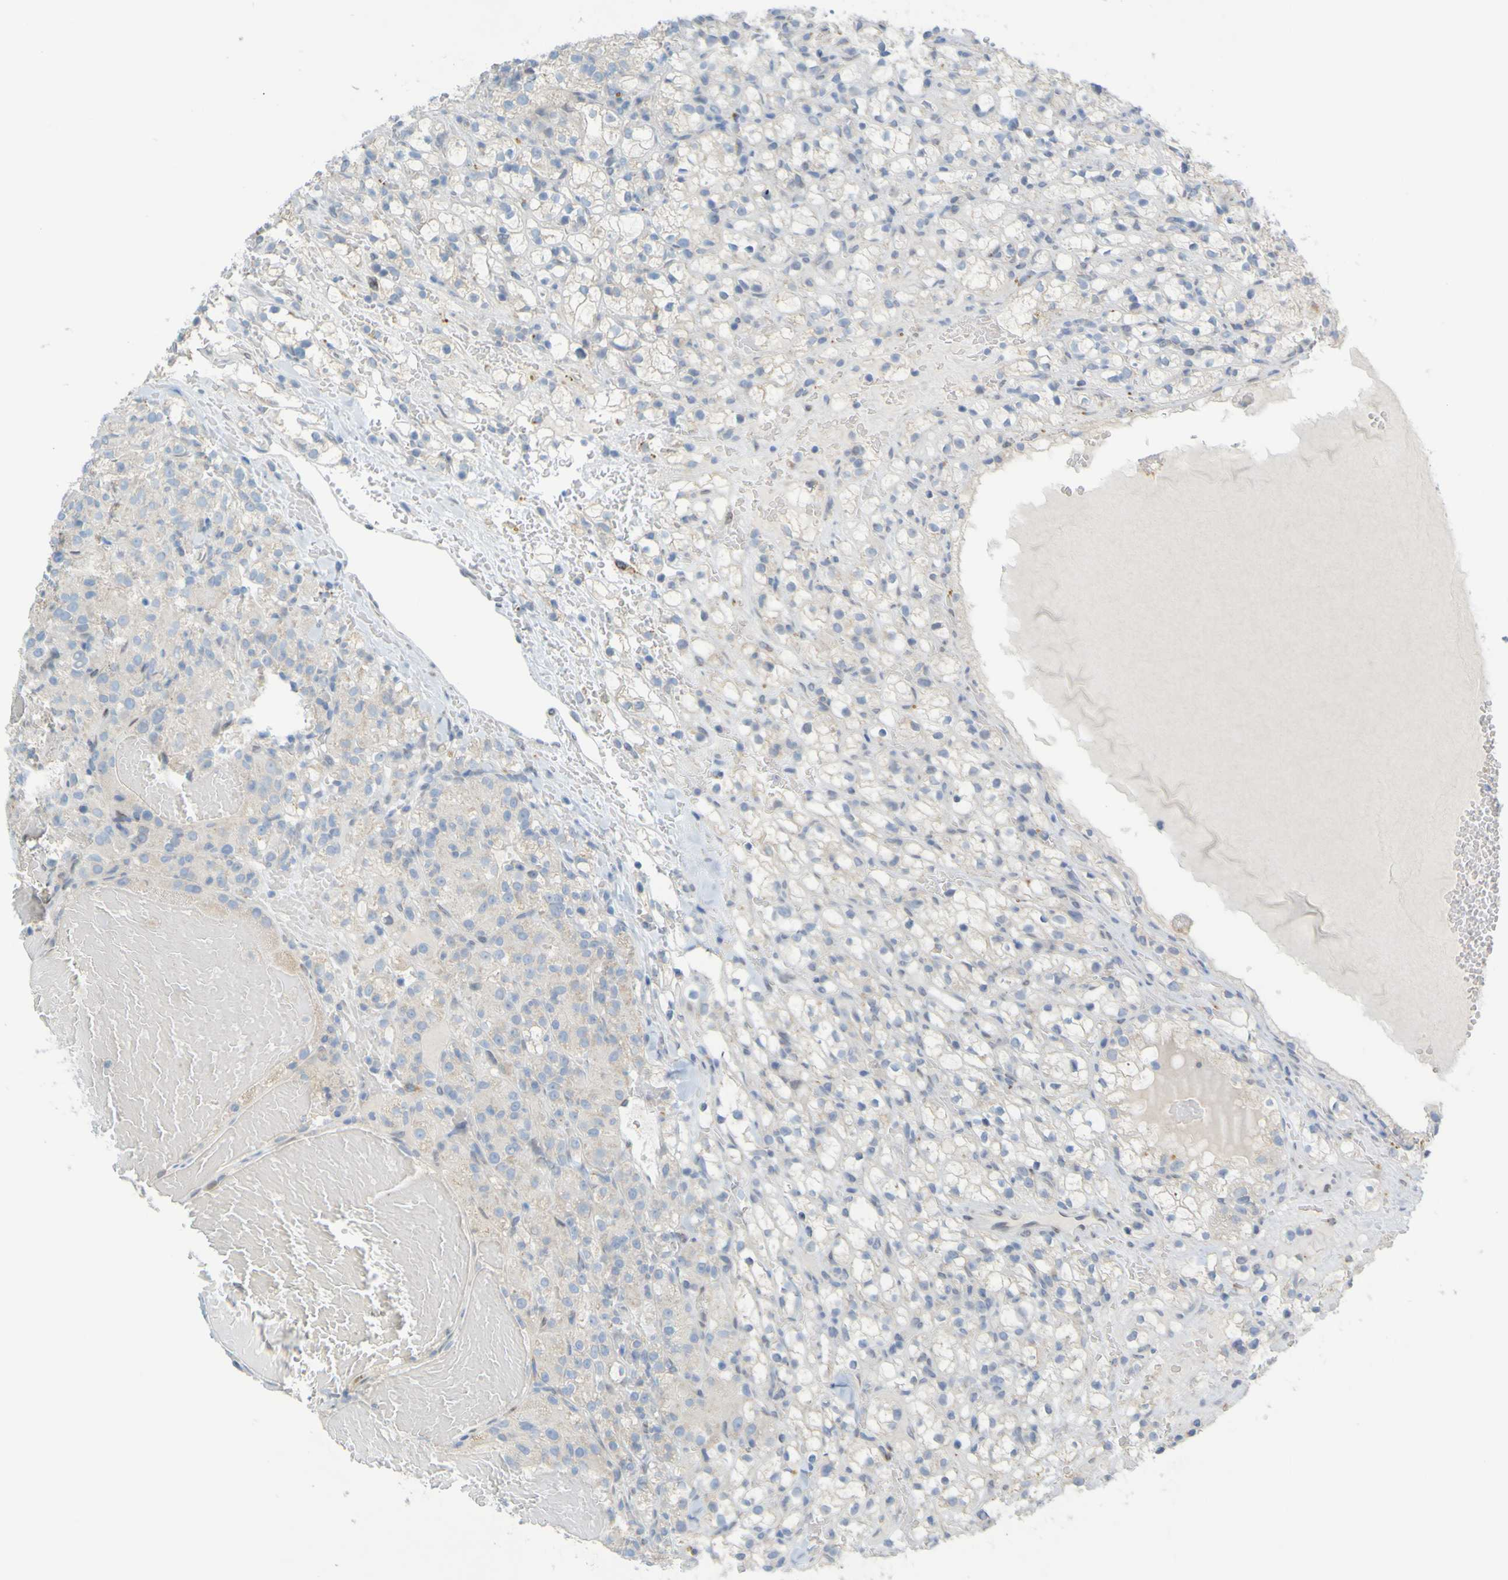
{"staining": {"intensity": "weak", "quantity": "<25%", "location": "cytoplasmic/membranous"}, "tissue": "renal cancer", "cell_type": "Tumor cells", "image_type": "cancer", "snomed": [{"axis": "morphology", "description": "Adenocarcinoma, NOS"}, {"axis": "topography", "description": "Kidney"}], "caption": "Tumor cells are negative for brown protein staining in renal adenocarcinoma.", "gene": "MAG", "patient": {"sex": "male", "age": 61}}